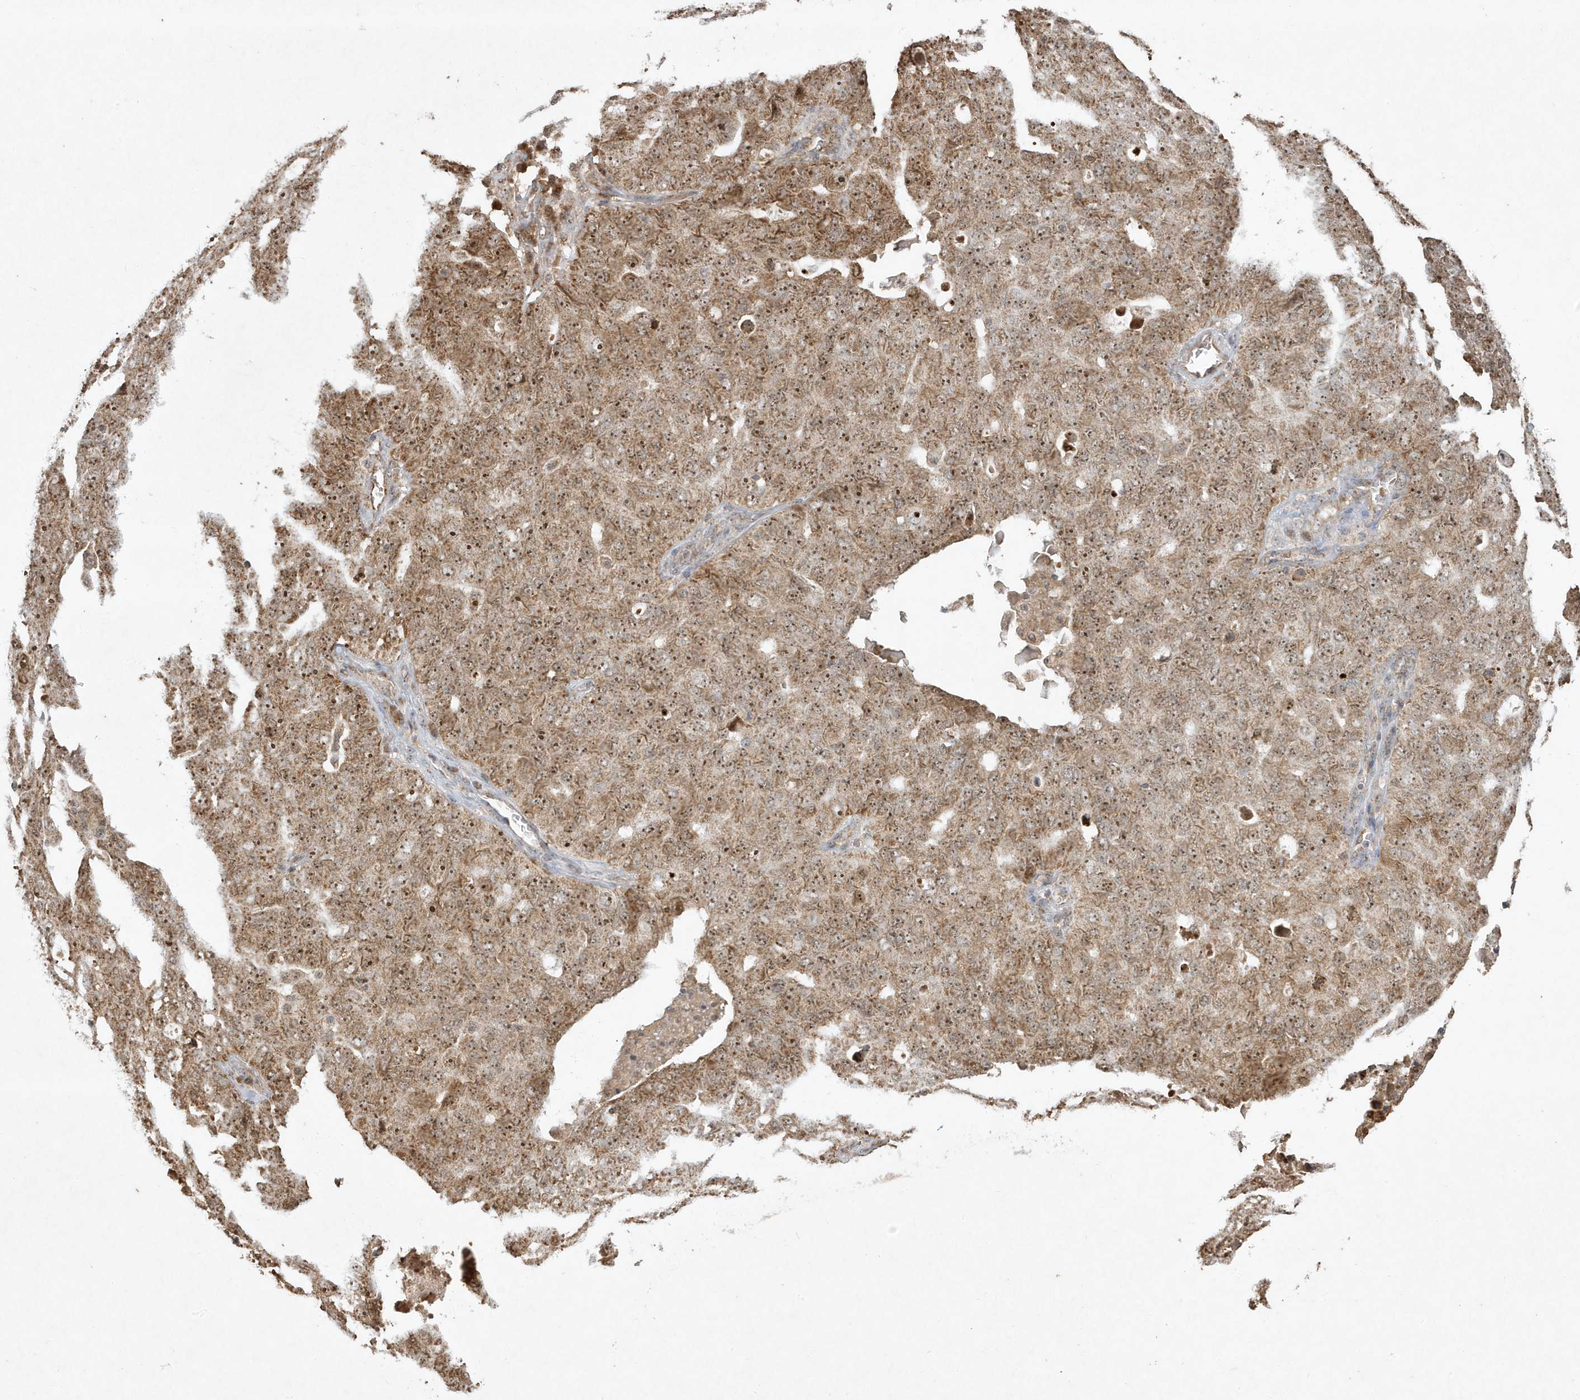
{"staining": {"intensity": "moderate", "quantity": ">75%", "location": "cytoplasmic/membranous,nuclear"}, "tissue": "ovarian cancer", "cell_type": "Tumor cells", "image_type": "cancer", "snomed": [{"axis": "morphology", "description": "Carcinoma, endometroid"}, {"axis": "topography", "description": "Ovary"}], "caption": "Ovarian cancer tissue reveals moderate cytoplasmic/membranous and nuclear staining in about >75% of tumor cells", "gene": "ABCB9", "patient": {"sex": "female", "age": 62}}